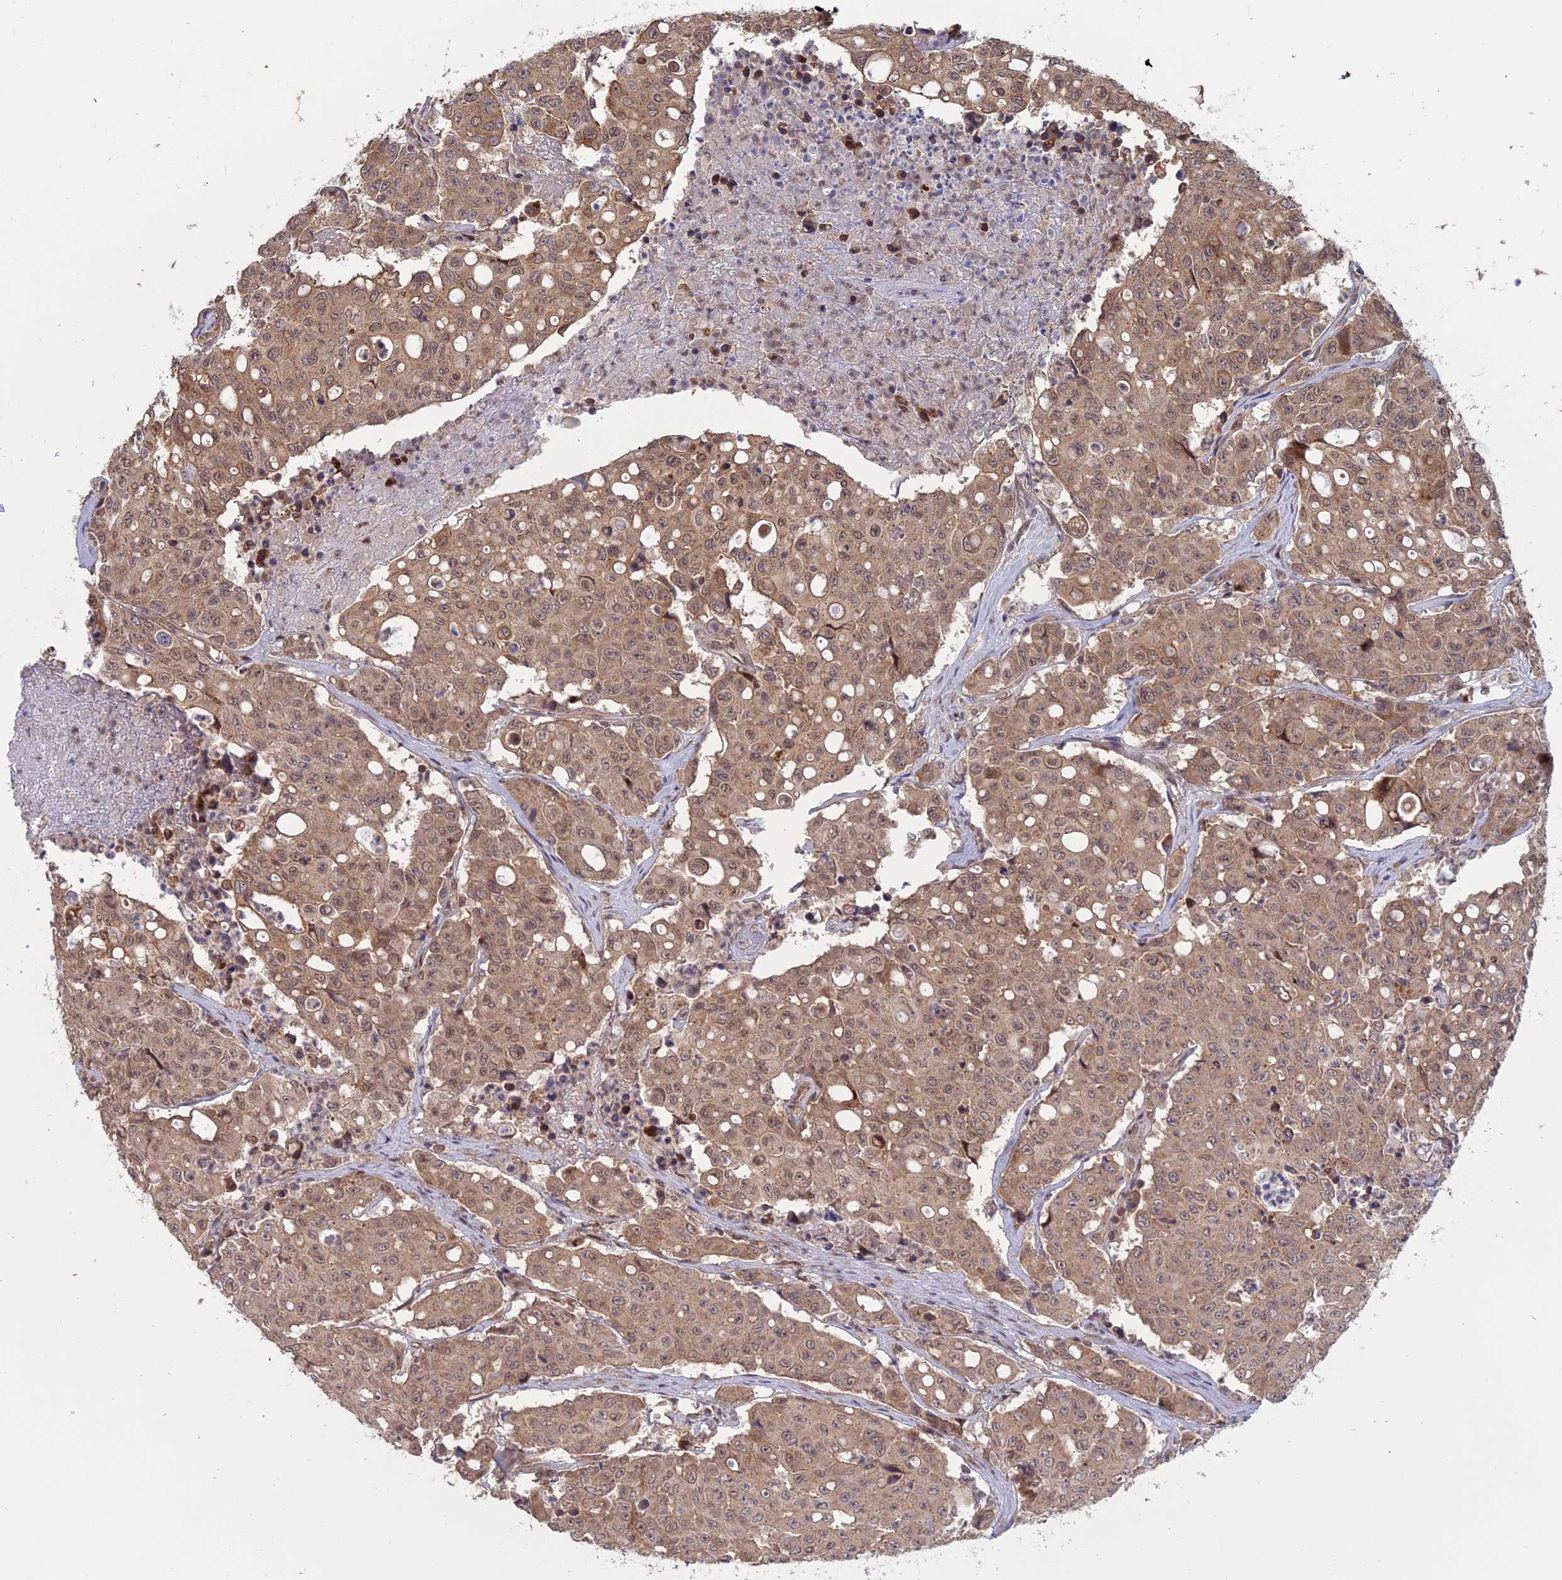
{"staining": {"intensity": "weak", "quantity": ">75%", "location": "cytoplasmic/membranous,nuclear"}, "tissue": "colorectal cancer", "cell_type": "Tumor cells", "image_type": "cancer", "snomed": [{"axis": "morphology", "description": "Adenocarcinoma, NOS"}, {"axis": "topography", "description": "Colon"}], "caption": "Immunohistochemistry (IHC) staining of colorectal adenocarcinoma, which reveals low levels of weak cytoplasmic/membranous and nuclear expression in about >75% of tumor cells indicating weak cytoplasmic/membranous and nuclear protein staining. The staining was performed using DAB (brown) for protein detection and nuclei were counterstained in hematoxylin (blue).", "gene": "PKIG", "patient": {"sex": "male", "age": 51}}